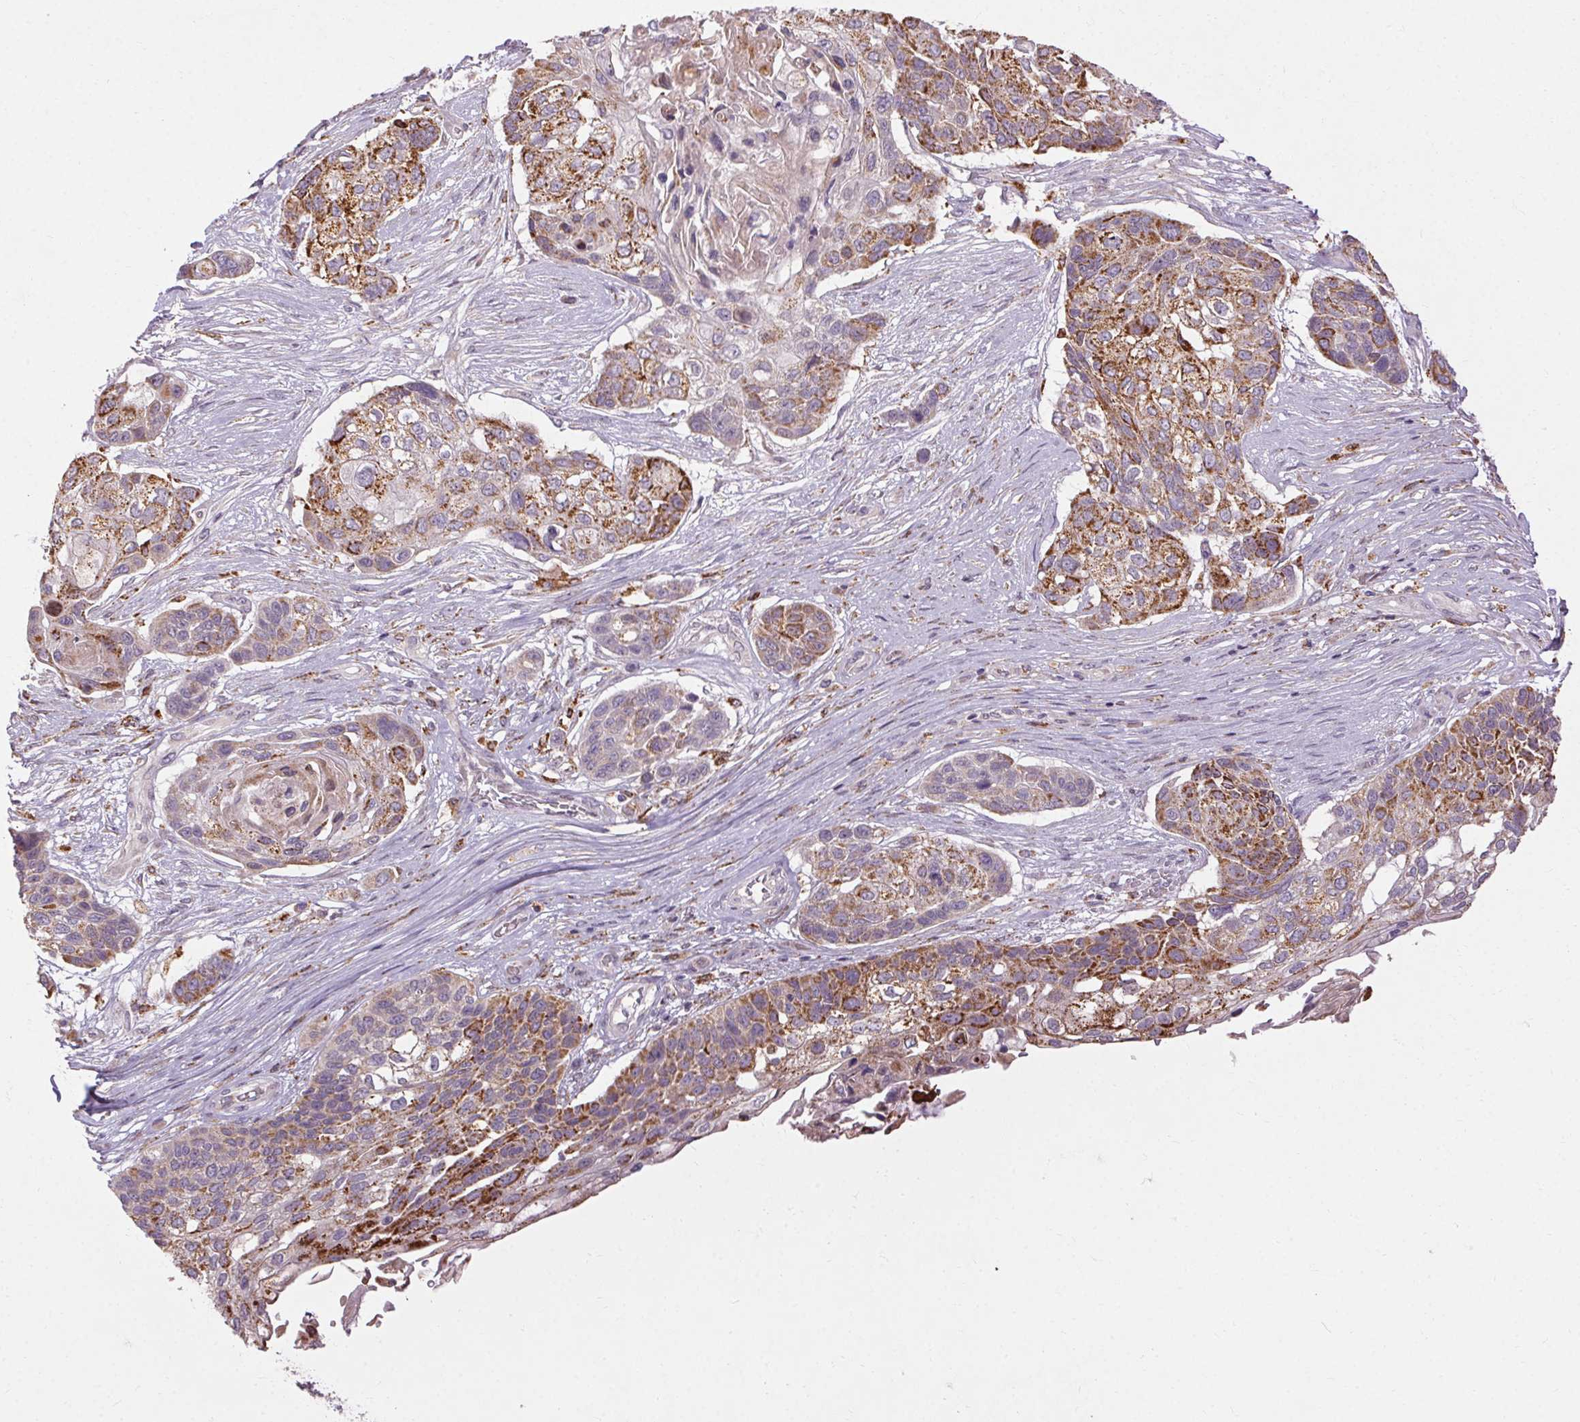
{"staining": {"intensity": "moderate", "quantity": "25%-75%", "location": "cytoplasmic/membranous"}, "tissue": "lung cancer", "cell_type": "Tumor cells", "image_type": "cancer", "snomed": [{"axis": "morphology", "description": "Squamous cell carcinoma, NOS"}, {"axis": "topography", "description": "Lung"}], "caption": "Human lung squamous cell carcinoma stained for a protein (brown) exhibits moderate cytoplasmic/membranous positive positivity in about 25%-75% of tumor cells.", "gene": "REP15", "patient": {"sex": "male", "age": 69}}